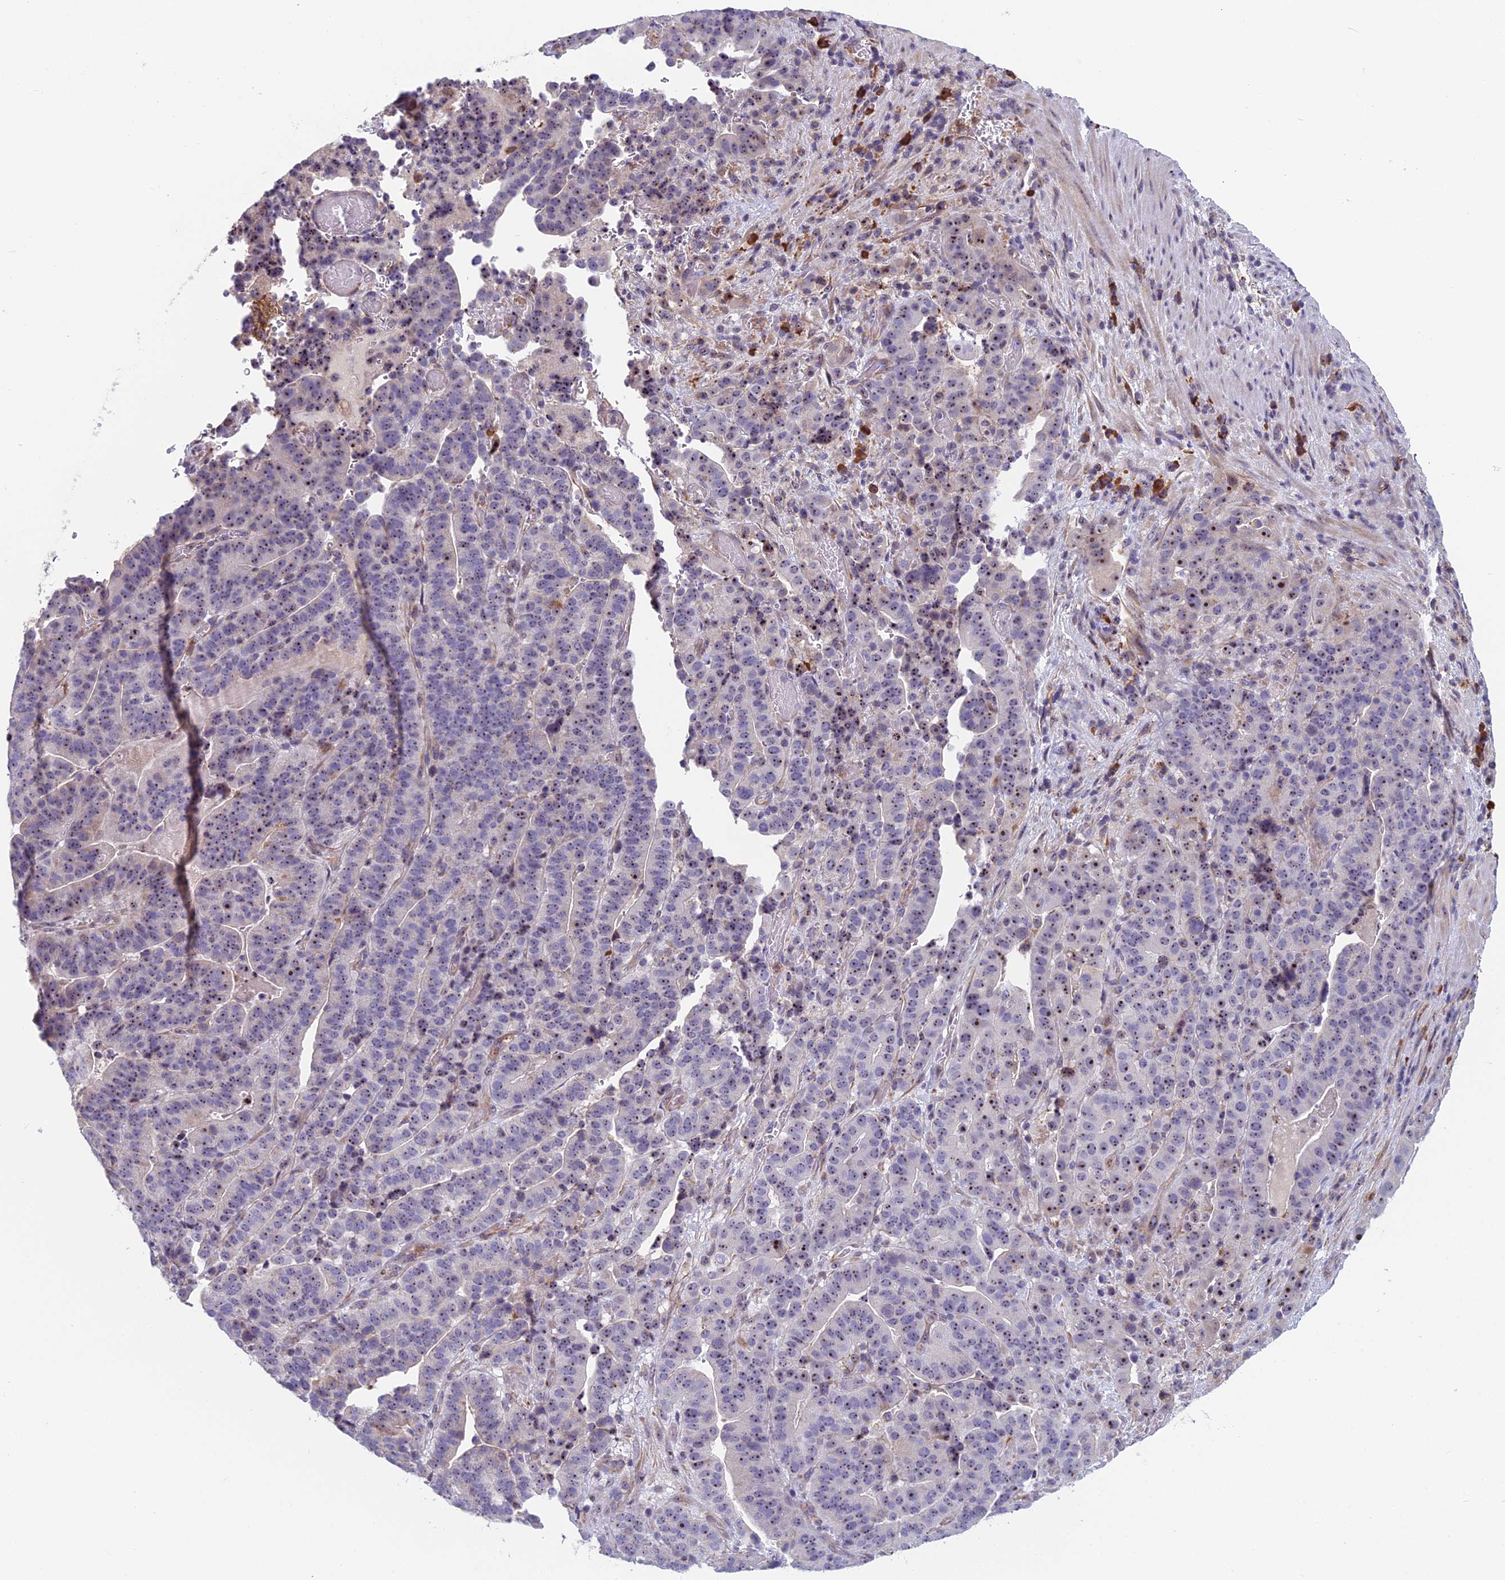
{"staining": {"intensity": "moderate", "quantity": ">75%", "location": "nuclear"}, "tissue": "stomach cancer", "cell_type": "Tumor cells", "image_type": "cancer", "snomed": [{"axis": "morphology", "description": "Adenocarcinoma, NOS"}, {"axis": "topography", "description": "Stomach"}], "caption": "Immunohistochemistry (IHC) (DAB (3,3'-diaminobenzidine)) staining of adenocarcinoma (stomach) exhibits moderate nuclear protein positivity in about >75% of tumor cells.", "gene": "NOC2L", "patient": {"sex": "male", "age": 48}}